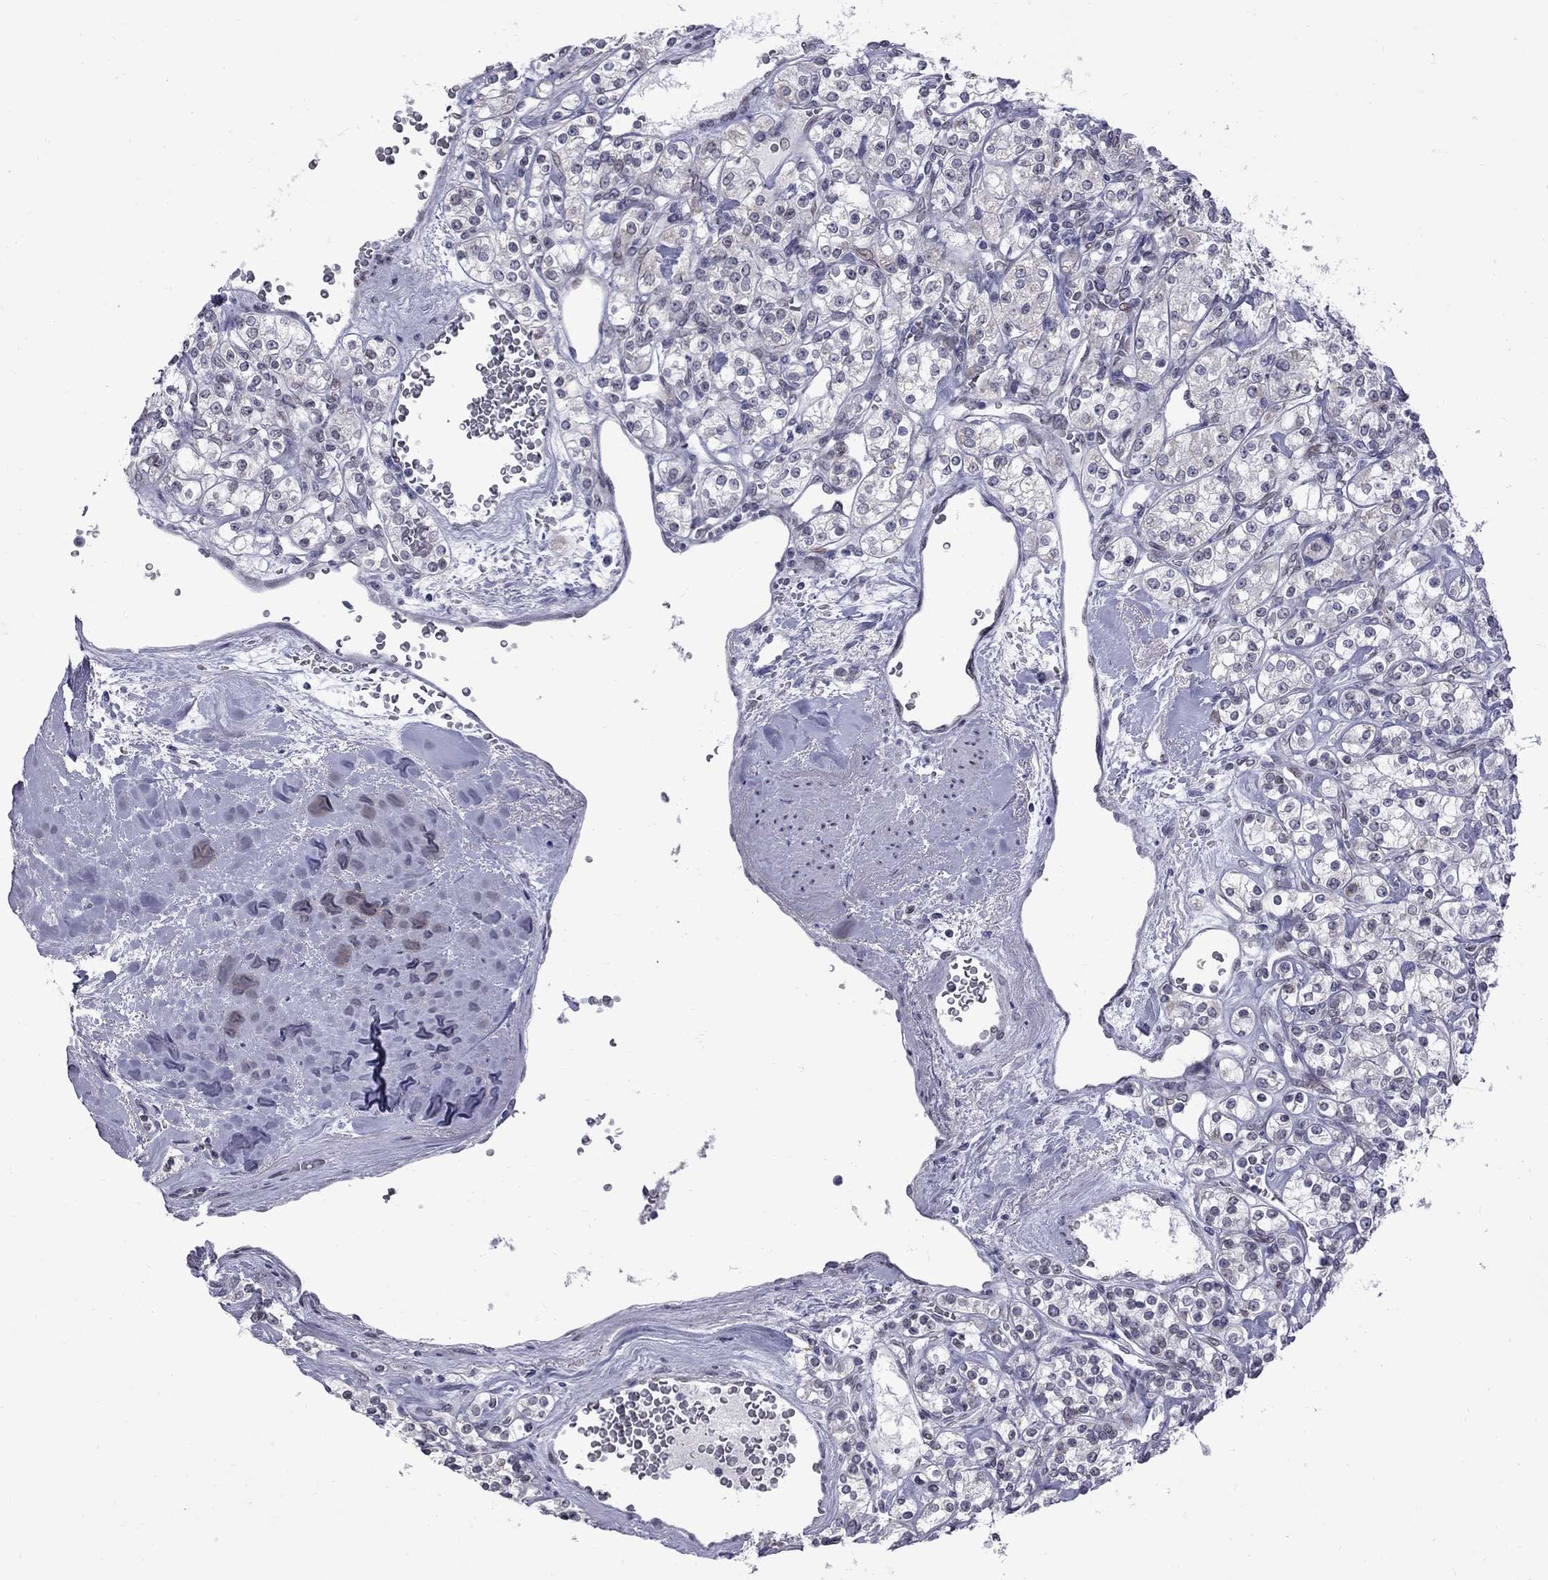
{"staining": {"intensity": "negative", "quantity": "none", "location": "none"}, "tissue": "renal cancer", "cell_type": "Tumor cells", "image_type": "cancer", "snomed": [{"axis": "morphology", "description": "Adenocarcinoma, NOS"}, {"axis": "topography", "description": "Kidney"}], "caption": "Tumor cells show no significant expression in renal adenocarcinoma.", "gene": "CLTCL1", "patient": {"sex": "male", "age": 77}}